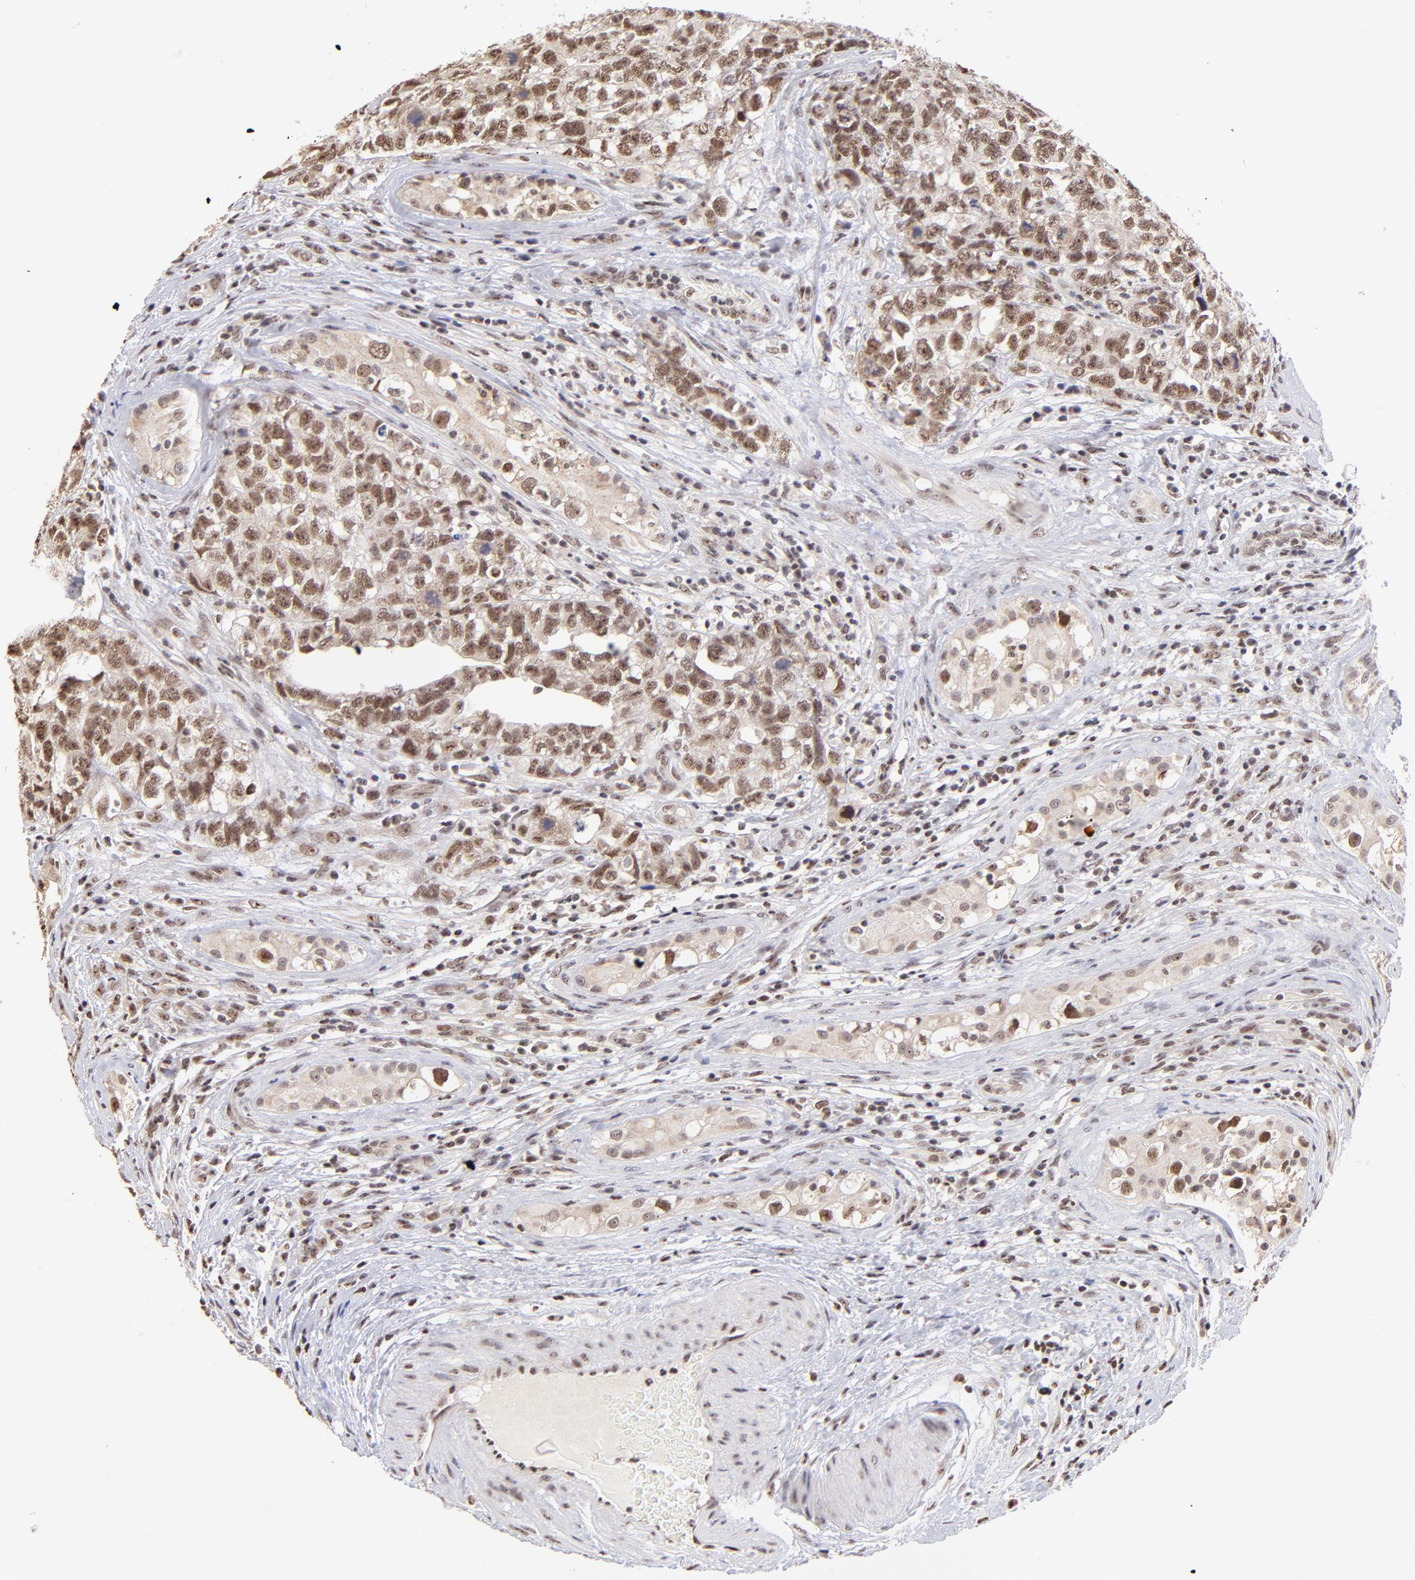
{"staining": {"intensity": "moderate", "quantity": ">75%", "location": "nuclear"}, "tissue": "testis cancer", "cell_type": "Tumor cells", "image_type": "cancer", "snomed": [{"axis": "morphology", "description": "Carcinoma, Embryonal, NOS"}, {"axis": "topography", "description": "Testis"}], "caption": "Testis embryonal carcinoma stained for a protein reveals moderate nuclear positivity in tumor cells. (IHC, brightfield microscopy, high magnification).", "gene": "ZNF670", "patient": {"sex": "male", "age": 31}}